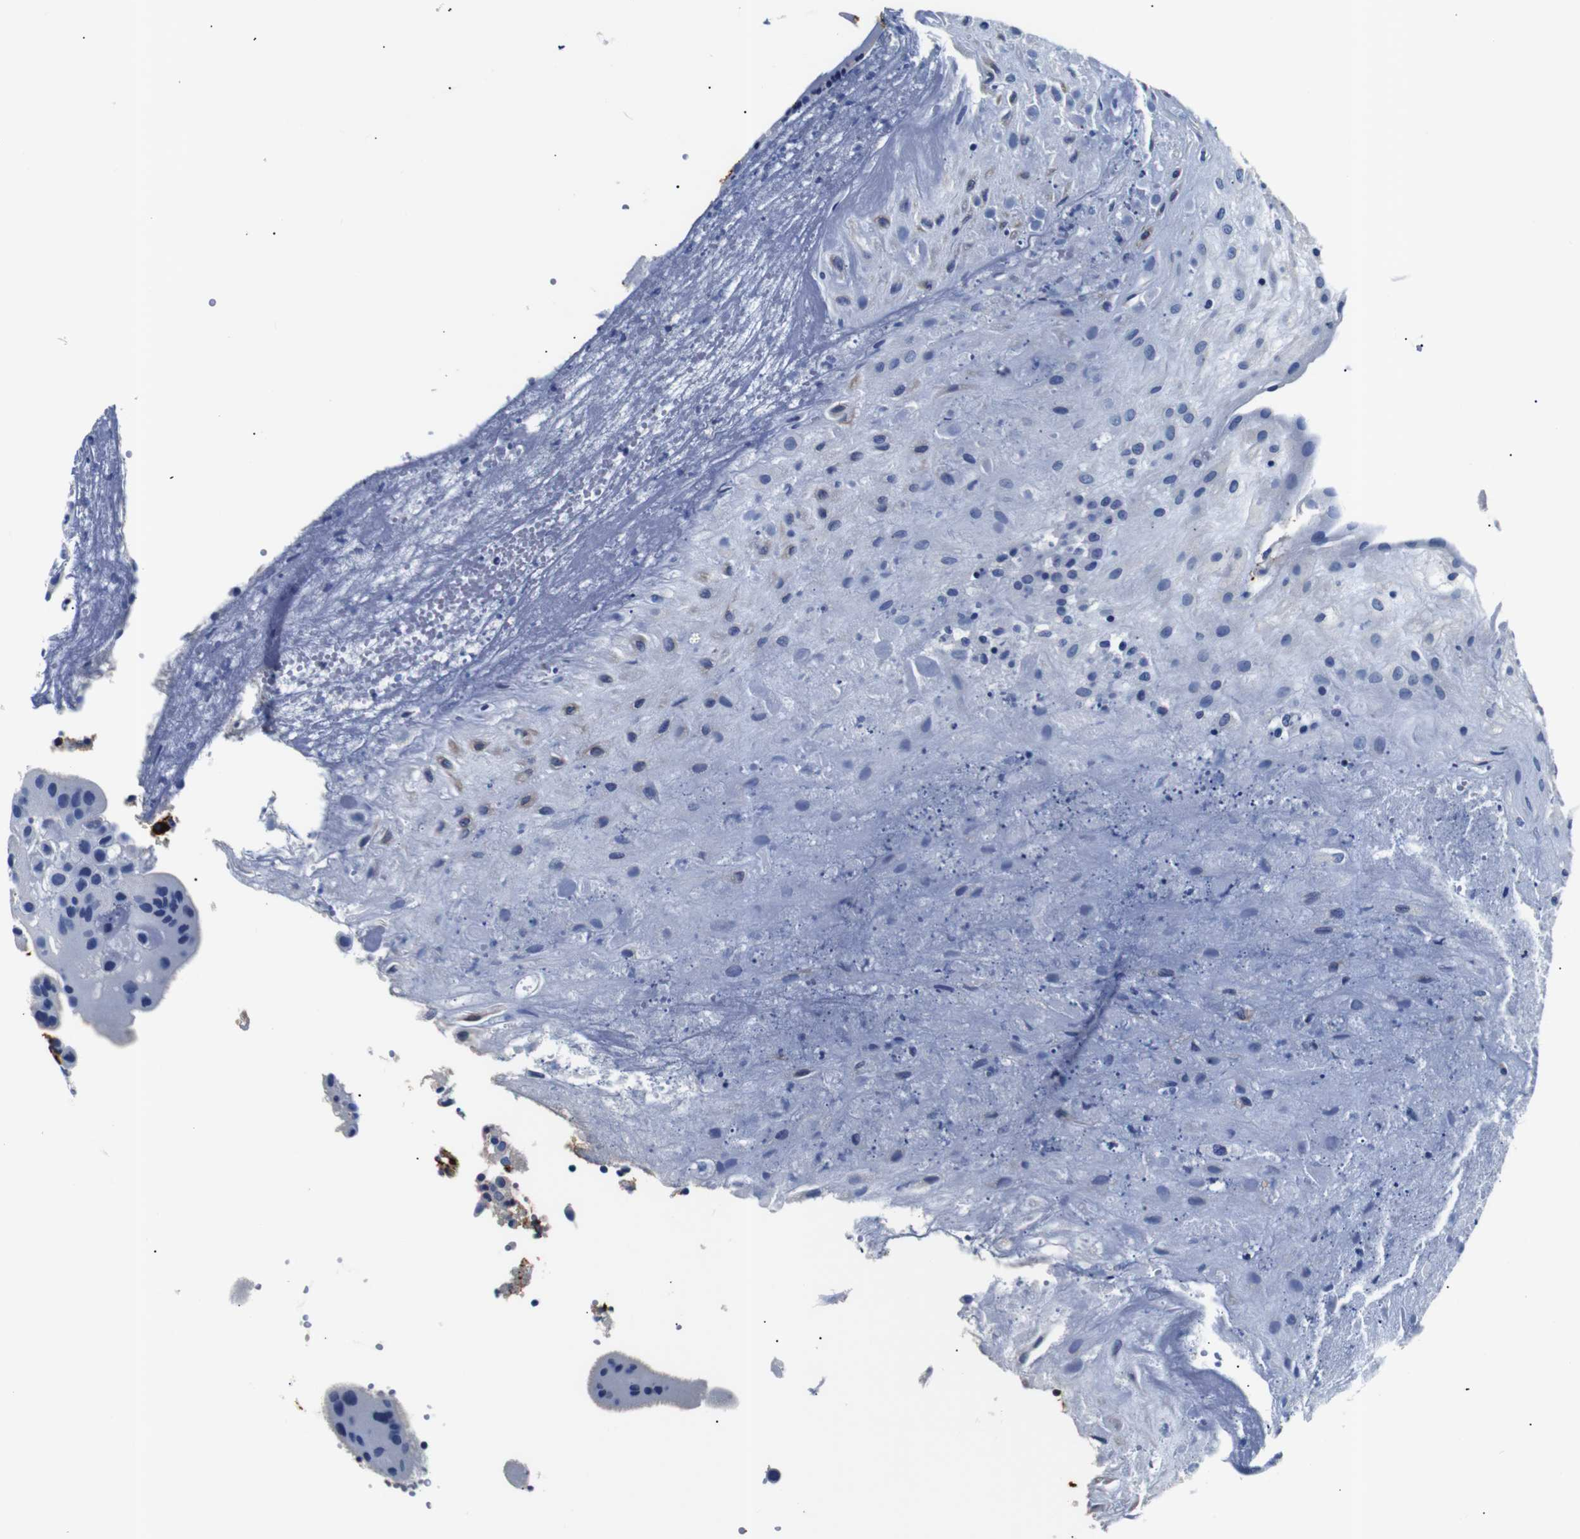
{"staining": {"intensity": "negative", "quantity": "none", "location": "none"}, "tissue": "placenta", "cell_type": "Decidual cells", "image_type": "normal", "snomed": [{"axis": "morphology", "description": "Normal tissue, NOS"}, {"axis": "topography", "description": "Placenta"}], "caption": "Protein analysis of normal placenta shows no significant expression in decidual cells.", "gene": "GAP43", "patient": {"sex": "female", "age": 18}}